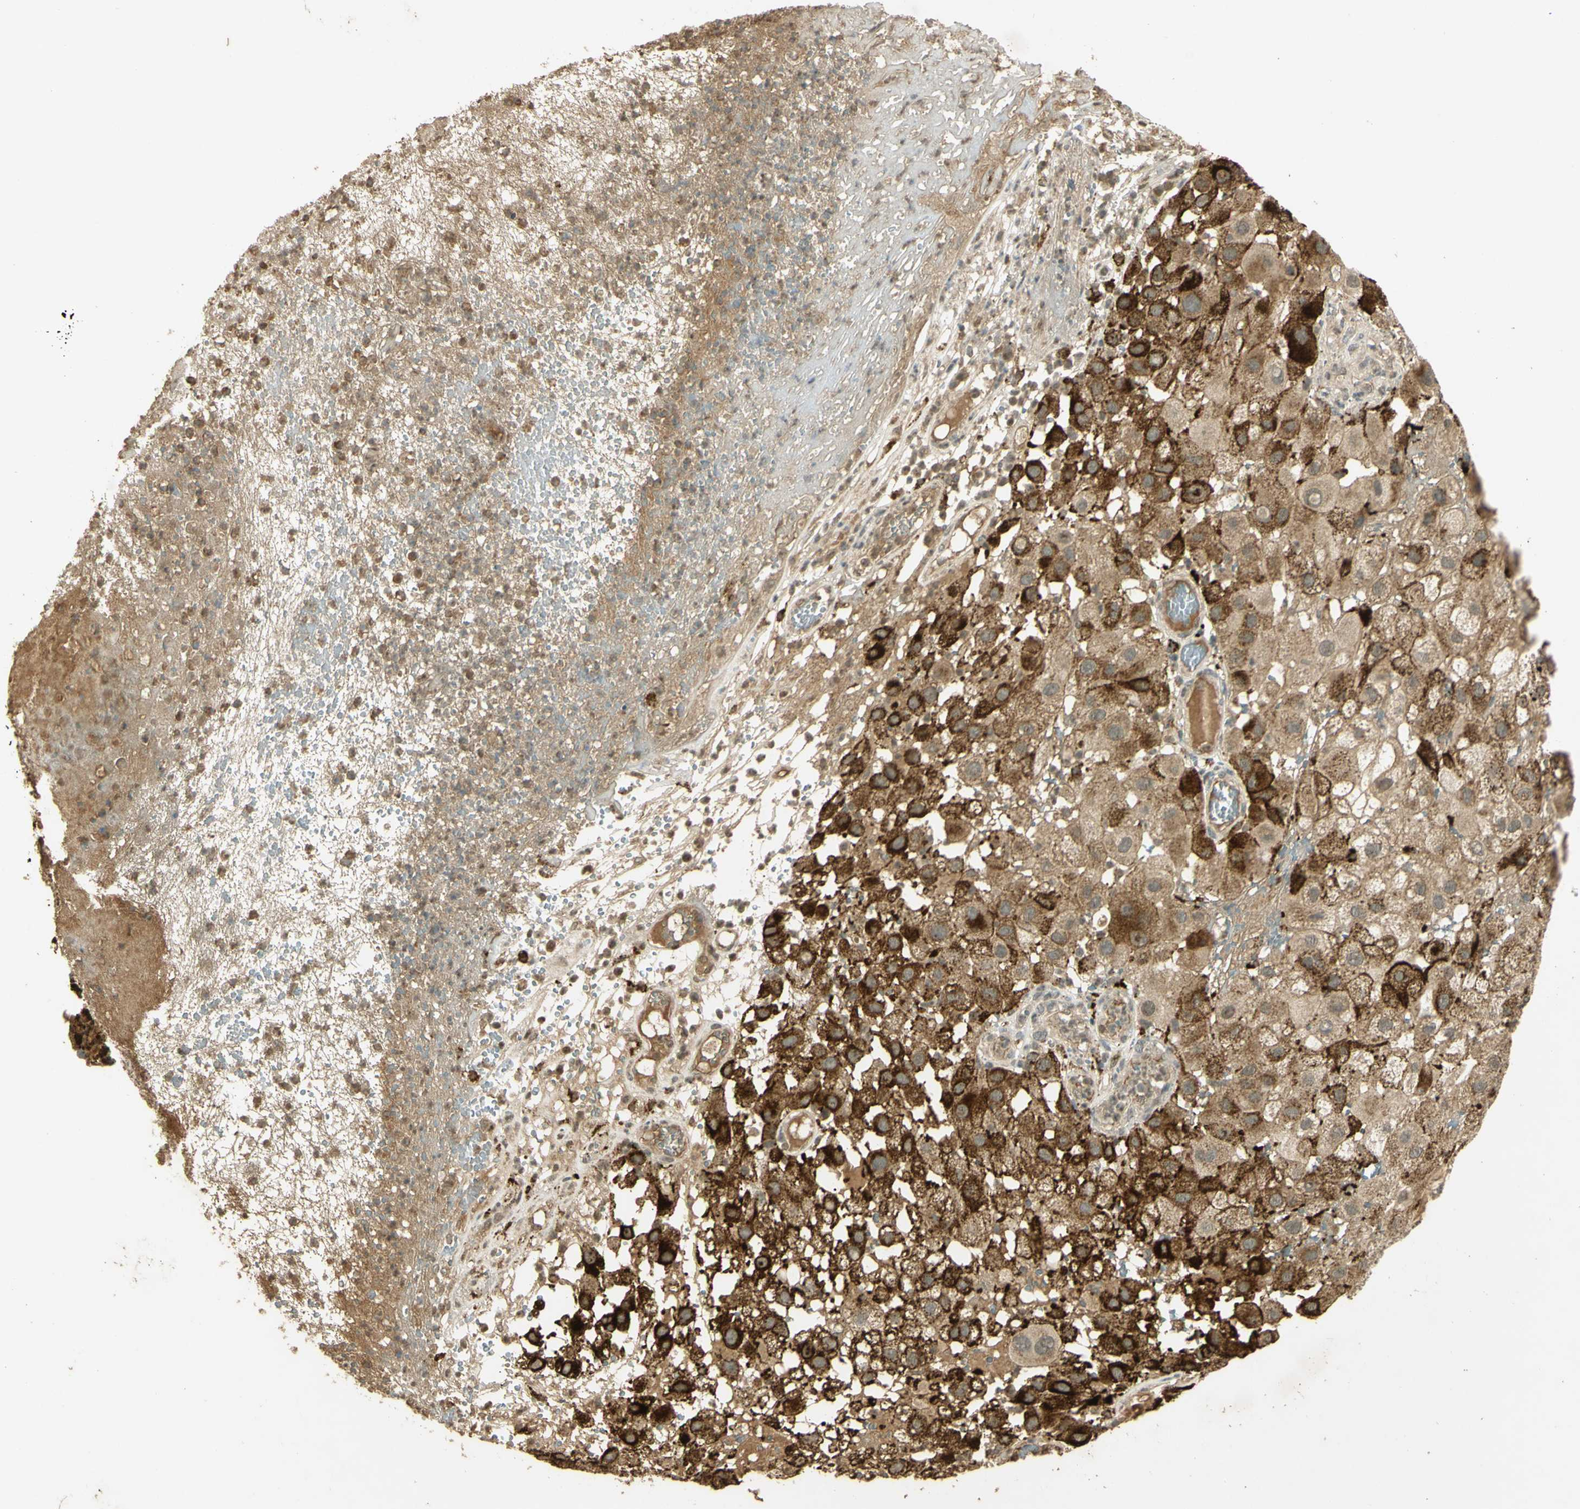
{"staining": {"intensity": "strong", "quantity": "<25%", "location": "cytoplasmic/membranous"}, "tissue": "melanoma", "cell_type": "Tumor cells", "image_type": "cancer", "snomed": [{"axis": "morphology", "description": "Malignant melanoma, NOS"}, {"axis": "topography", "description": "Skin"}], "caption": "Melanoma stained with a protein marker demonstrates strong staining in tumor cells.", "gene": "GMEB2", "patient": {"sex": "female", "age": 81}}